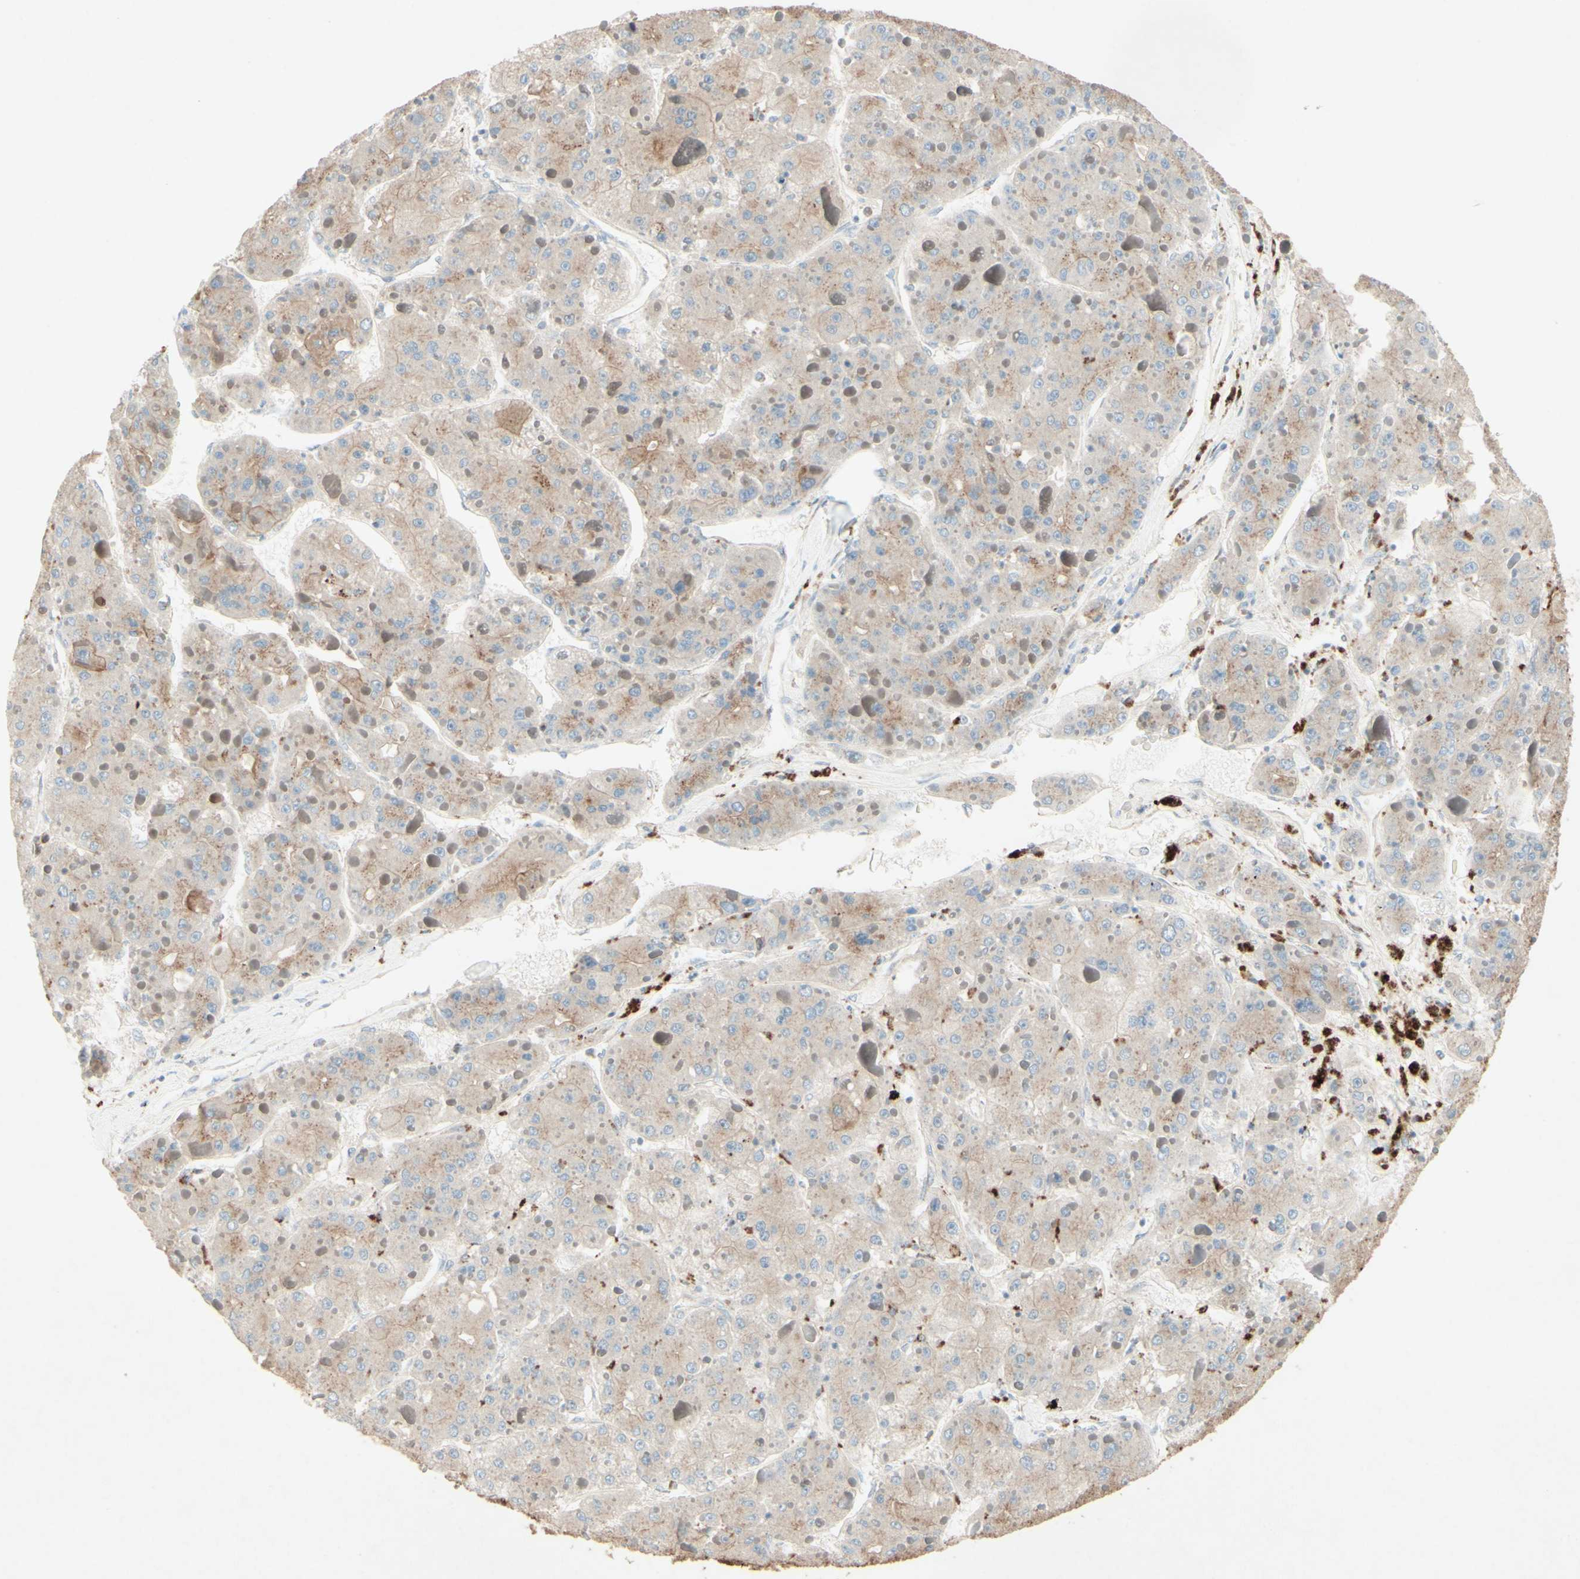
{"staining": {"intensity": "weak", "quantity": "25%-75%", "location": "cytoplasmic/membranous"}, "tissue": "liver cancer", "cell_type": "Tumor cells", "image_type": "cancer", "snomed": [{"axis": "morphology", "description": "Carcinoma, Hepatocellular, NOS"}, {"axis": "topography", "description": "Liver"}], "caption": "There is low levels of weak cytoplasmic/membranous staining in tumor cells of liver cancer, as demonstrated by immunohistochemical staining (brown color).", "gene": "MTM1", "patient": {"sex": "female", "age": 73}}